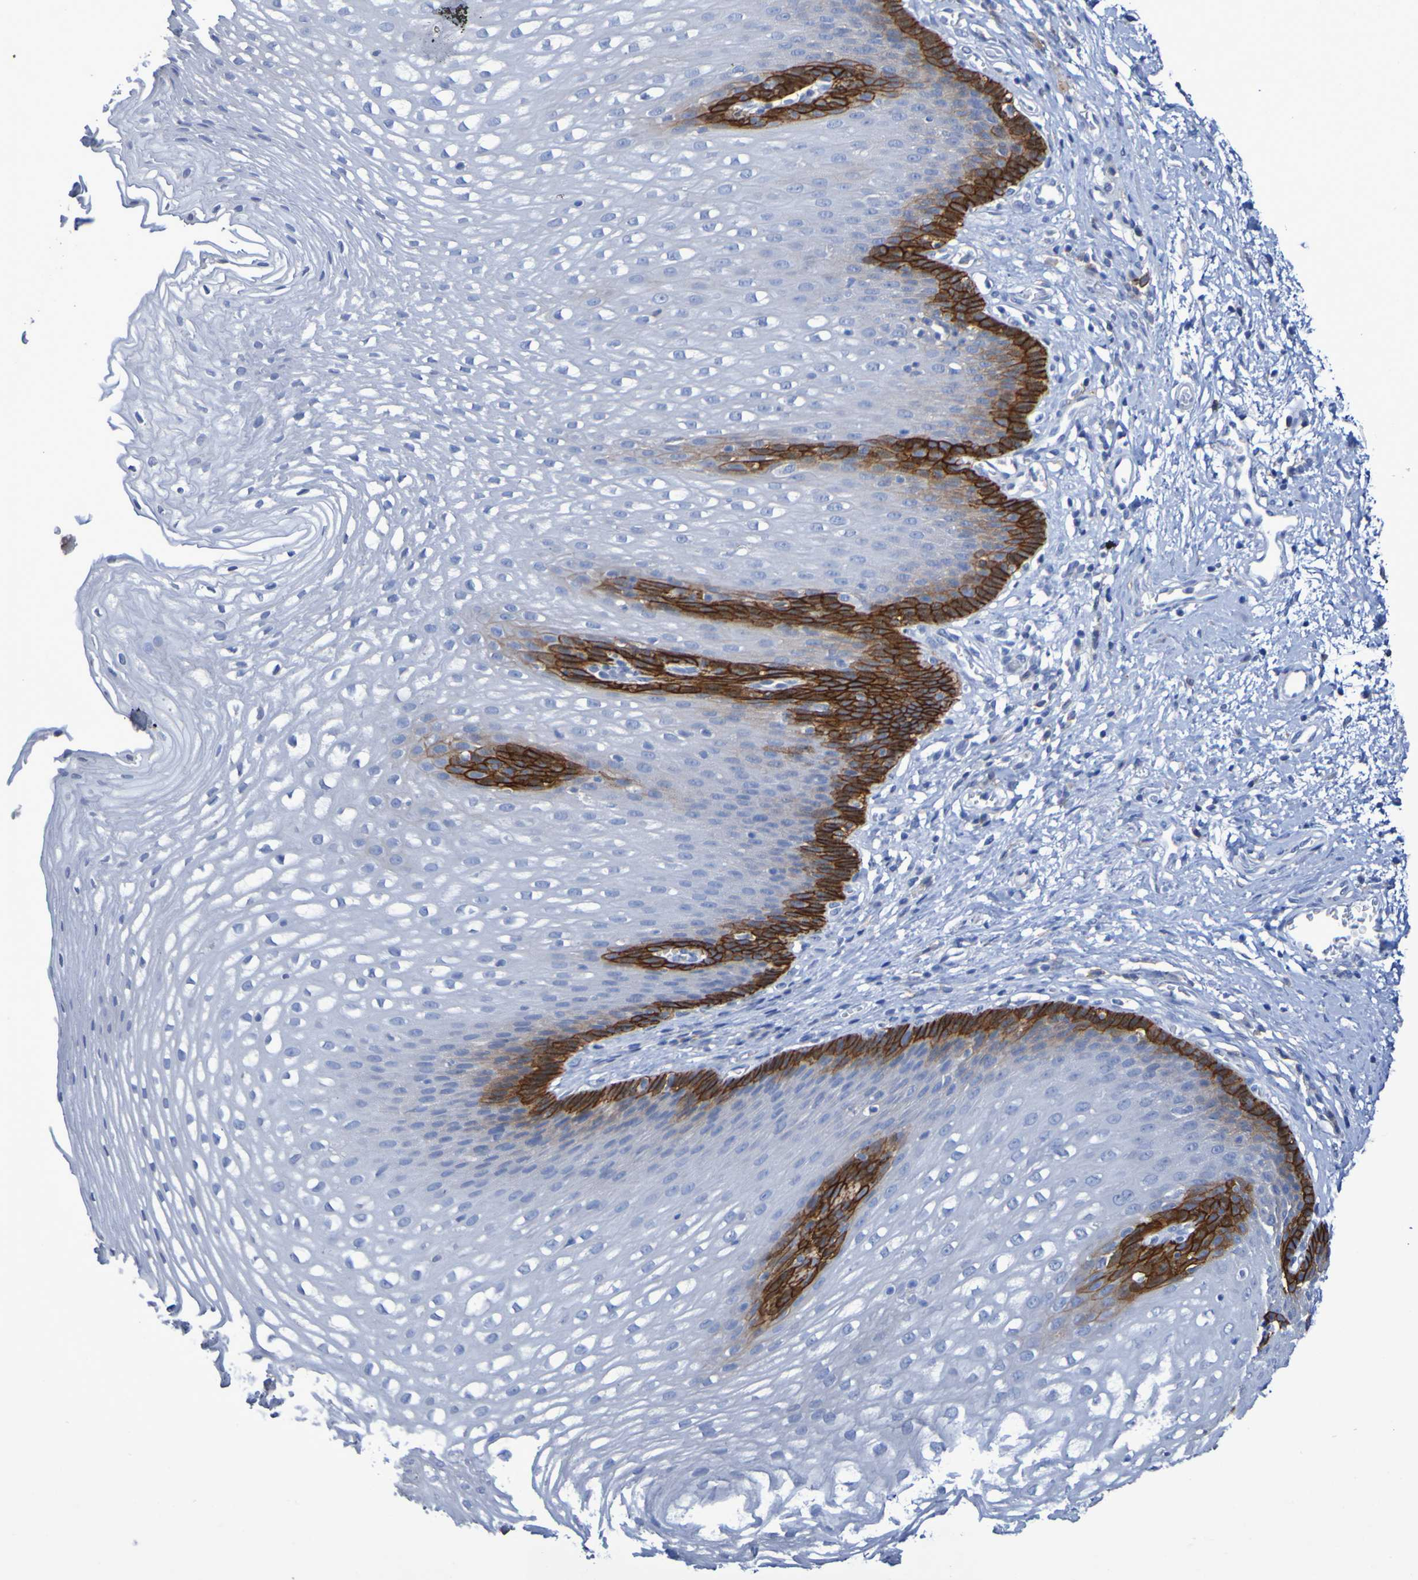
{"staining": {"intensity": "strong", "quantity": "<25%", "location": "cytoplasmic/membranous"}, "tissue": "esophagus", "cell_type": "Squamous epithelial cells", "image_type": "normal", "snomed": [{"axis": "morphology", "description": "Normal tissue, NOS"}, {"axis": "topography", "description": "Esophagus"}], "caption": "High-magnification brightfield microscopy of normal esophagus stained with DAB (brown) and counterstained with hematoxylin (blue). squamous epithelial cells exhibit strong cytoplasmic/membranous staining is identified in approximately<25% of cells.", "gene": "SLC3A2", "patient": {"sex": "male", "age": 48}}